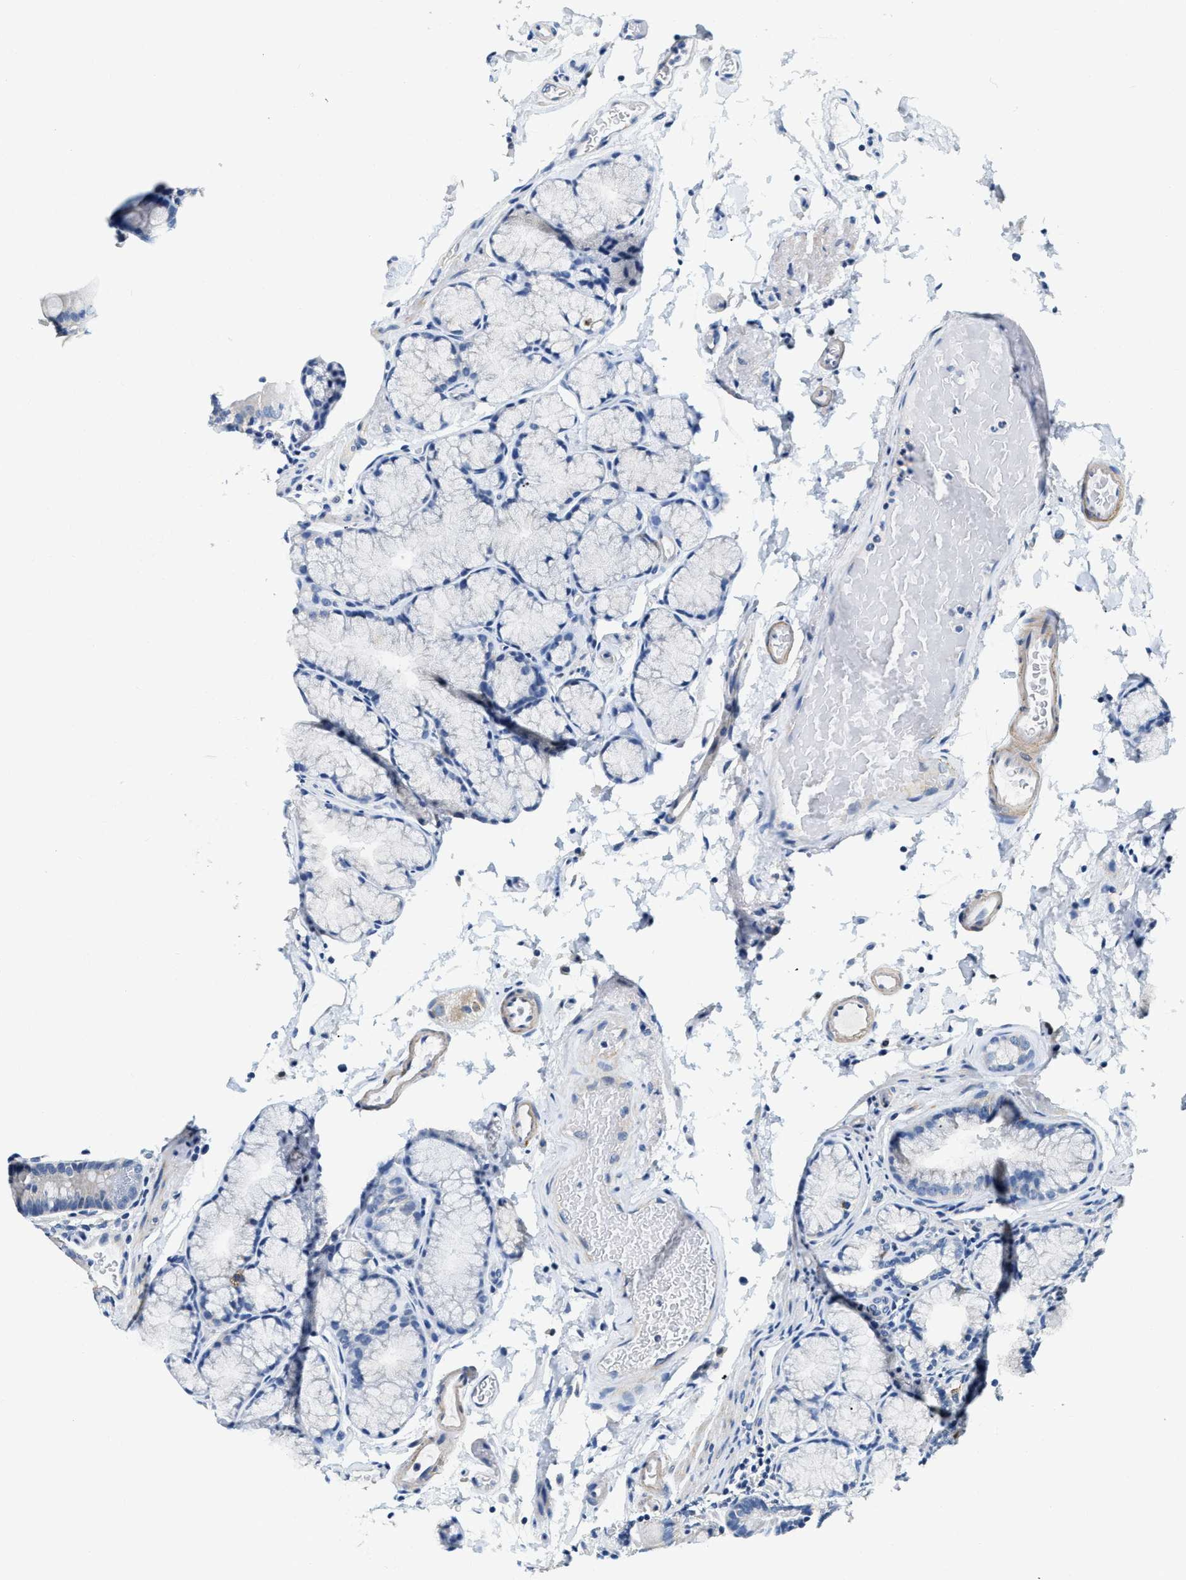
{"staining": {"intensity": "moderate", "quantity": "<25%", "location": "cytoplasmic/membranous"}, "tissue": "duodenum", "cell_type": "Glandular cells", "image_type": "normal", "snomed": [{"axis": "morphology", "description": "Normal tissue, NOS"}, {"axis": "topography", "description": "Small intestine, NOS"}], "caption": "This histopathology image shows immunohistochemistry (IHC) staining of normal duodenum, with low moderate cytoplasmic/membranous positivity in approximately <25% of glandular cells.", "gene": "EIF2AK2", "patient": {"sex": "female", "age": 71}}